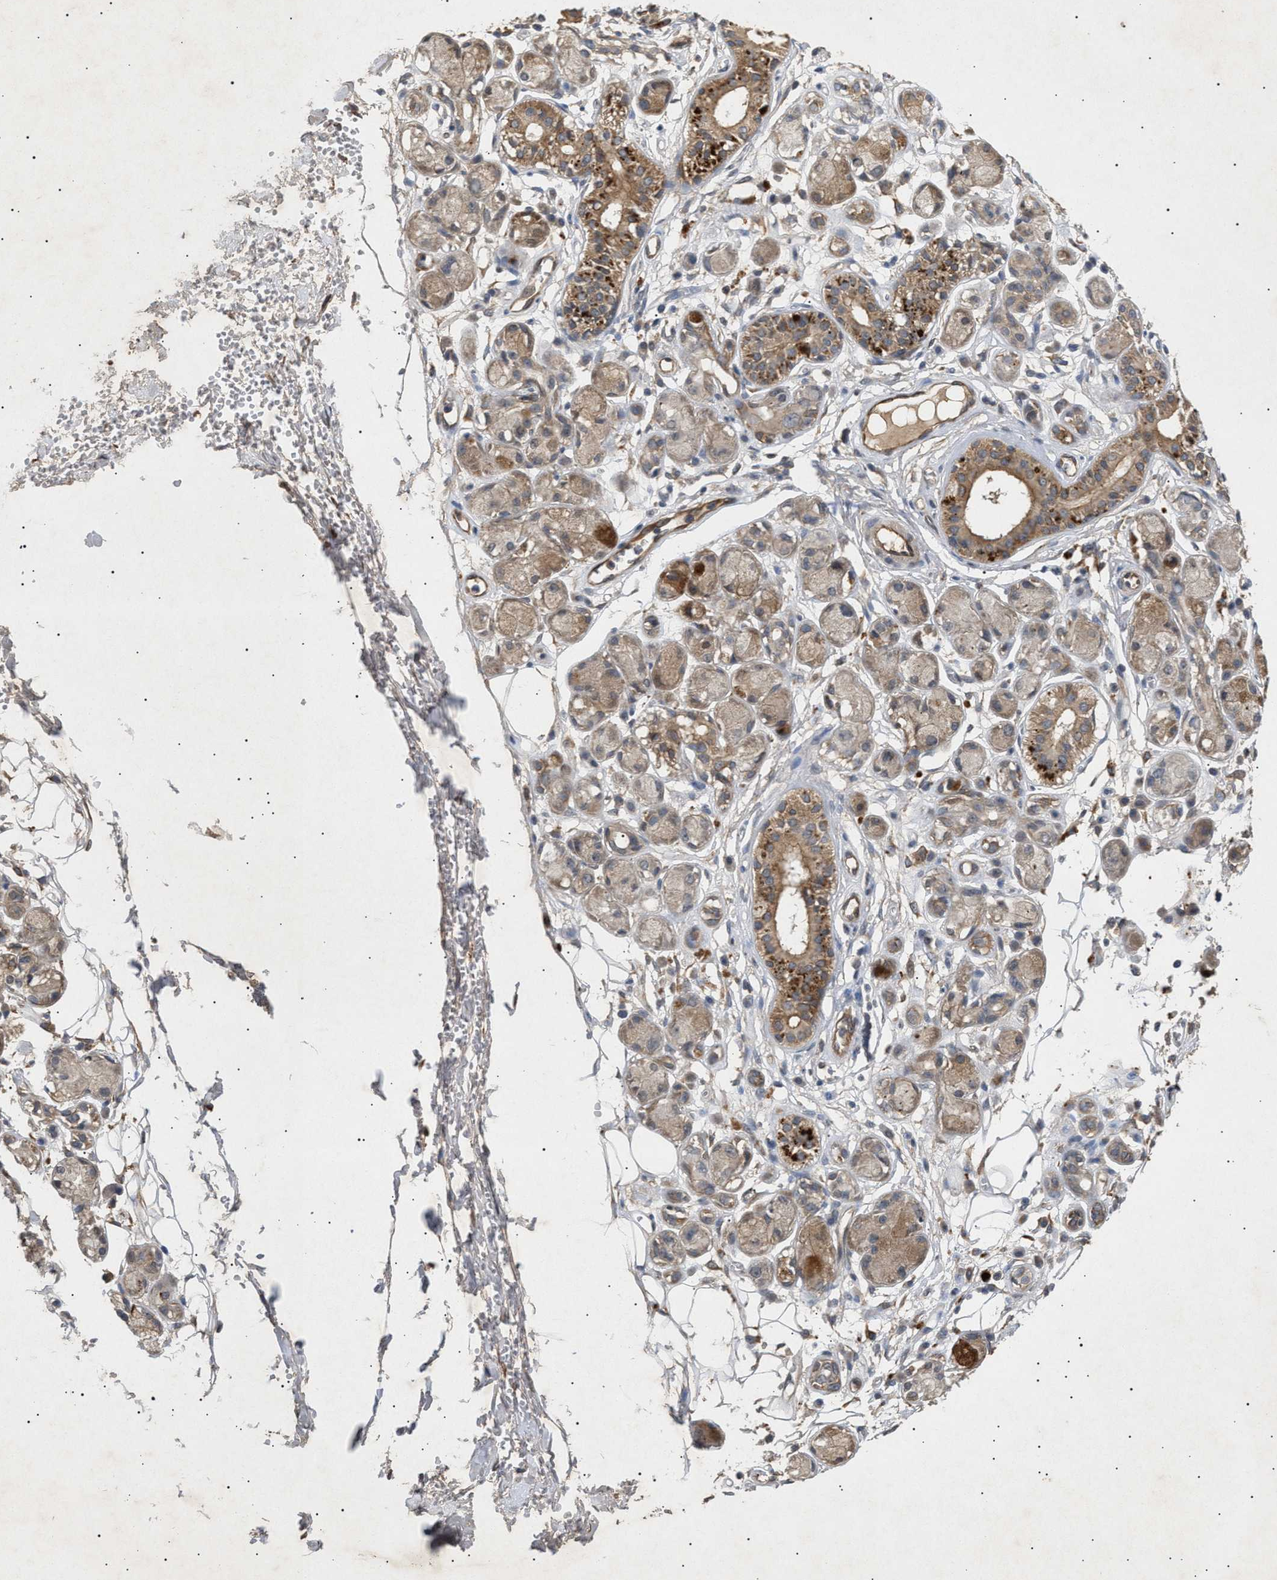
{"staining": {"intensity": "moderate", "quantity": "25%-75%", "location": "cytoplasmic/membranous"}, "tissue": "adipose tissue", "cell_type": "Adipocytes", "image_type": "normal", "snomed": [{"axis": "morphology", "description": "Normal tissue, NOS"}, {"axis": "morphology", "description": "Inflammation, NOS"}, {"axis": "topography", "description": "Salivary gland"}, {"axis": "topography", "description": "Peripheral nerve tissue"}], "caption": "Immunohistochemistry (IHC) (DAB (3,3'-diaminobenzidine)) staining of normal adipose tissue reveals moderate cytoplasmic/membranous protein staining in approximately 25%-75% of adipocytes. The protein is shown in brown color, while the nuclei are stained blue.", "gene": "SIRT5", "patient": {"sex": "female", "age": 75}}